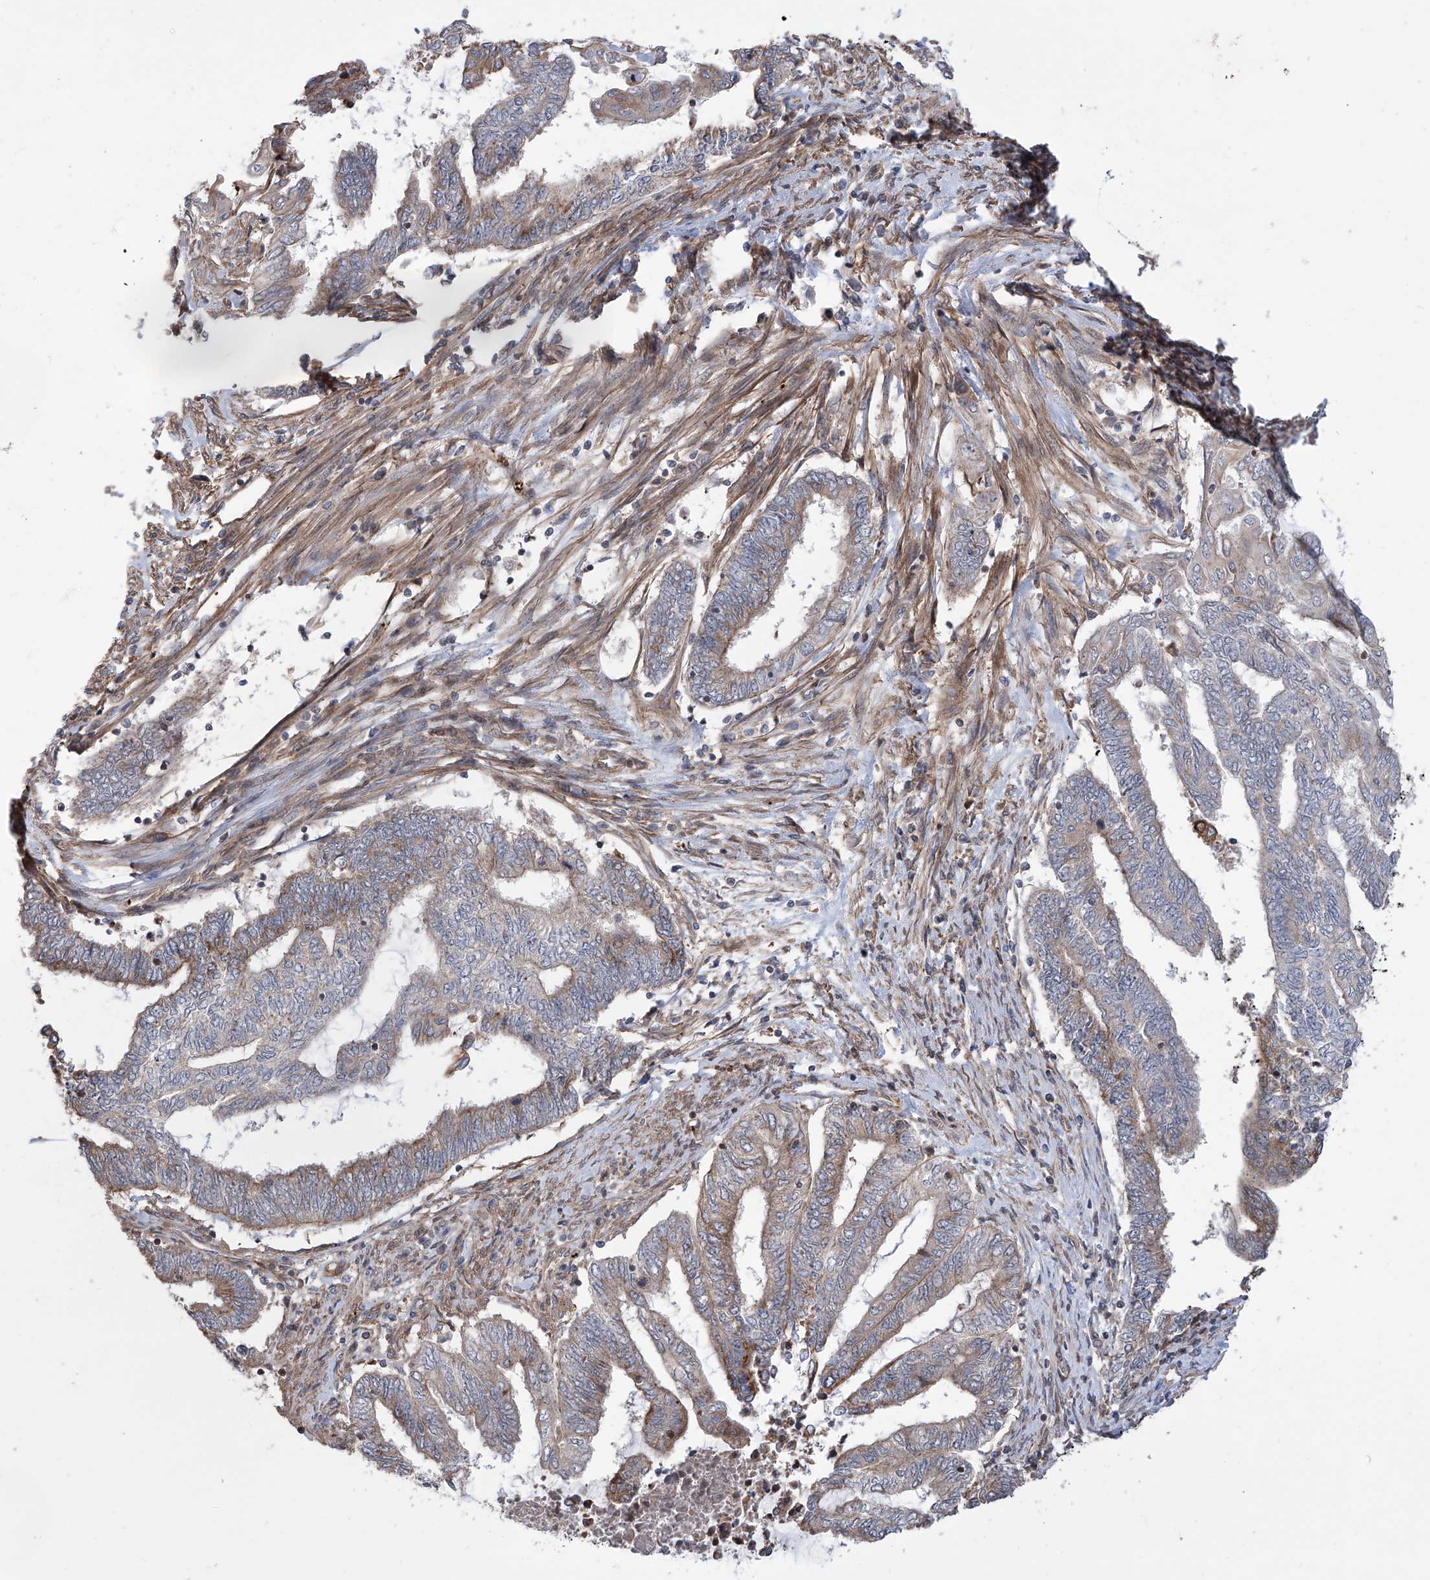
{"staining": {"intensity": "weak", "quantity": "25%-75%", "location": "cytoplasmic/membranous"}, "tissue": "endometrial cancer", "cell_type": "Tumor cells", "image_type": "cancer", "snomed": [{"axis": "morphology", "description": "Adenocarcinoma, NOS"}, {"axis": "topography", "description": "Uterus"}, {"axis": "topography", "description": "Endometrium"}], "caption": "Protein analysis of adenocarcinoma (endometrial) tissue shows weak cytoplasmic/membranous positivity in approximately 25%-75% of tumor cells.", "gene": "APAF1", "patient": {"sex": "female", "age": 70}}